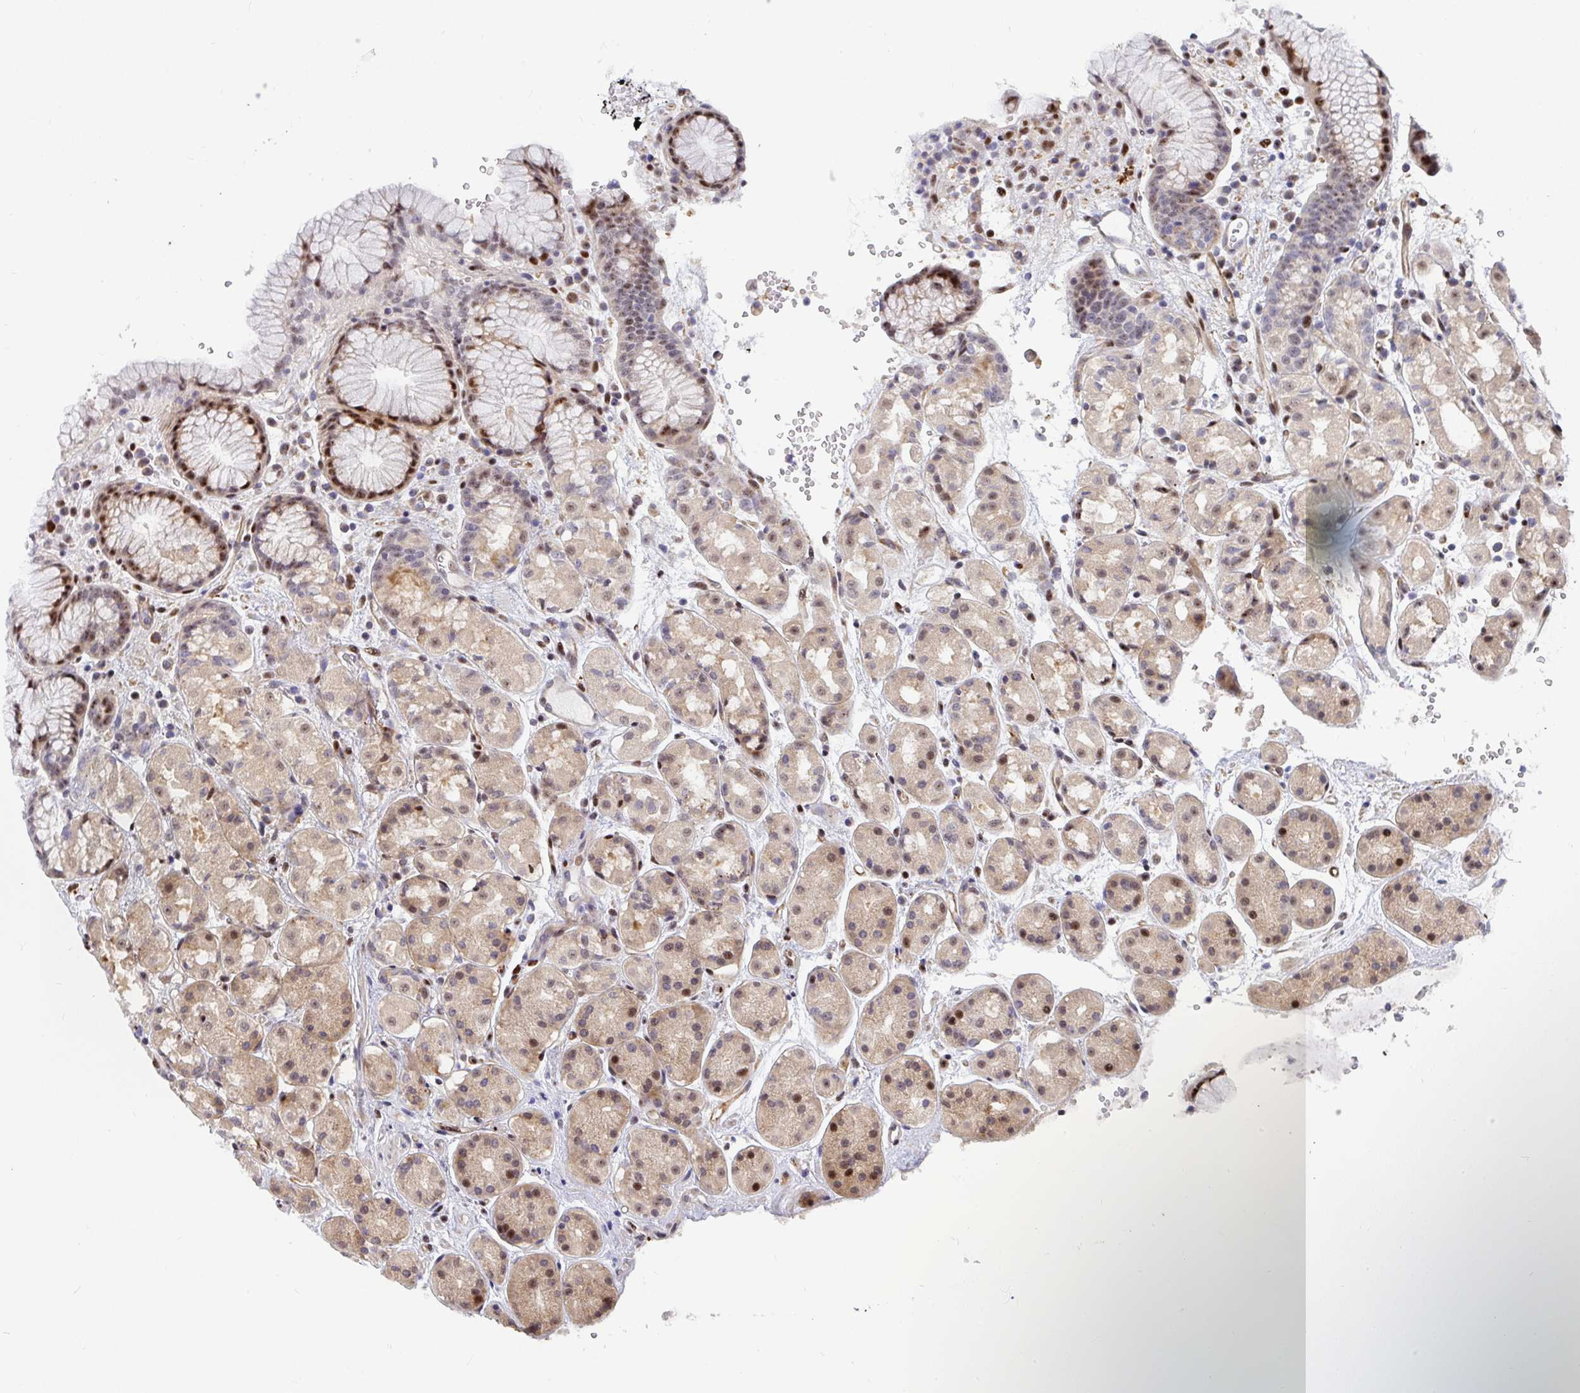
{"staining": {"intensity": "moderate", "quantity": "25%-75%", "location": "cytoplasmic/membranous,nuclear"}, "tissue": "stomach", "cell_type": "Glandular cells", "image_type": "normal", "snomed": [{"axis": "morphology", "description": "Normal tissue, NOS"}, {"axis": "topography", "description": "Stomach"}, {"axis": "topography", "description": "Stomach, lower"}], "caption": "Protein staining of unremarkable stomach demonstrates moderate cytoplasmic/membranous,nuclear positivity in about 25%-75% of glandular cells.", "gene": "ZIC3", "patient": {"sex": "female", "age": 56}}